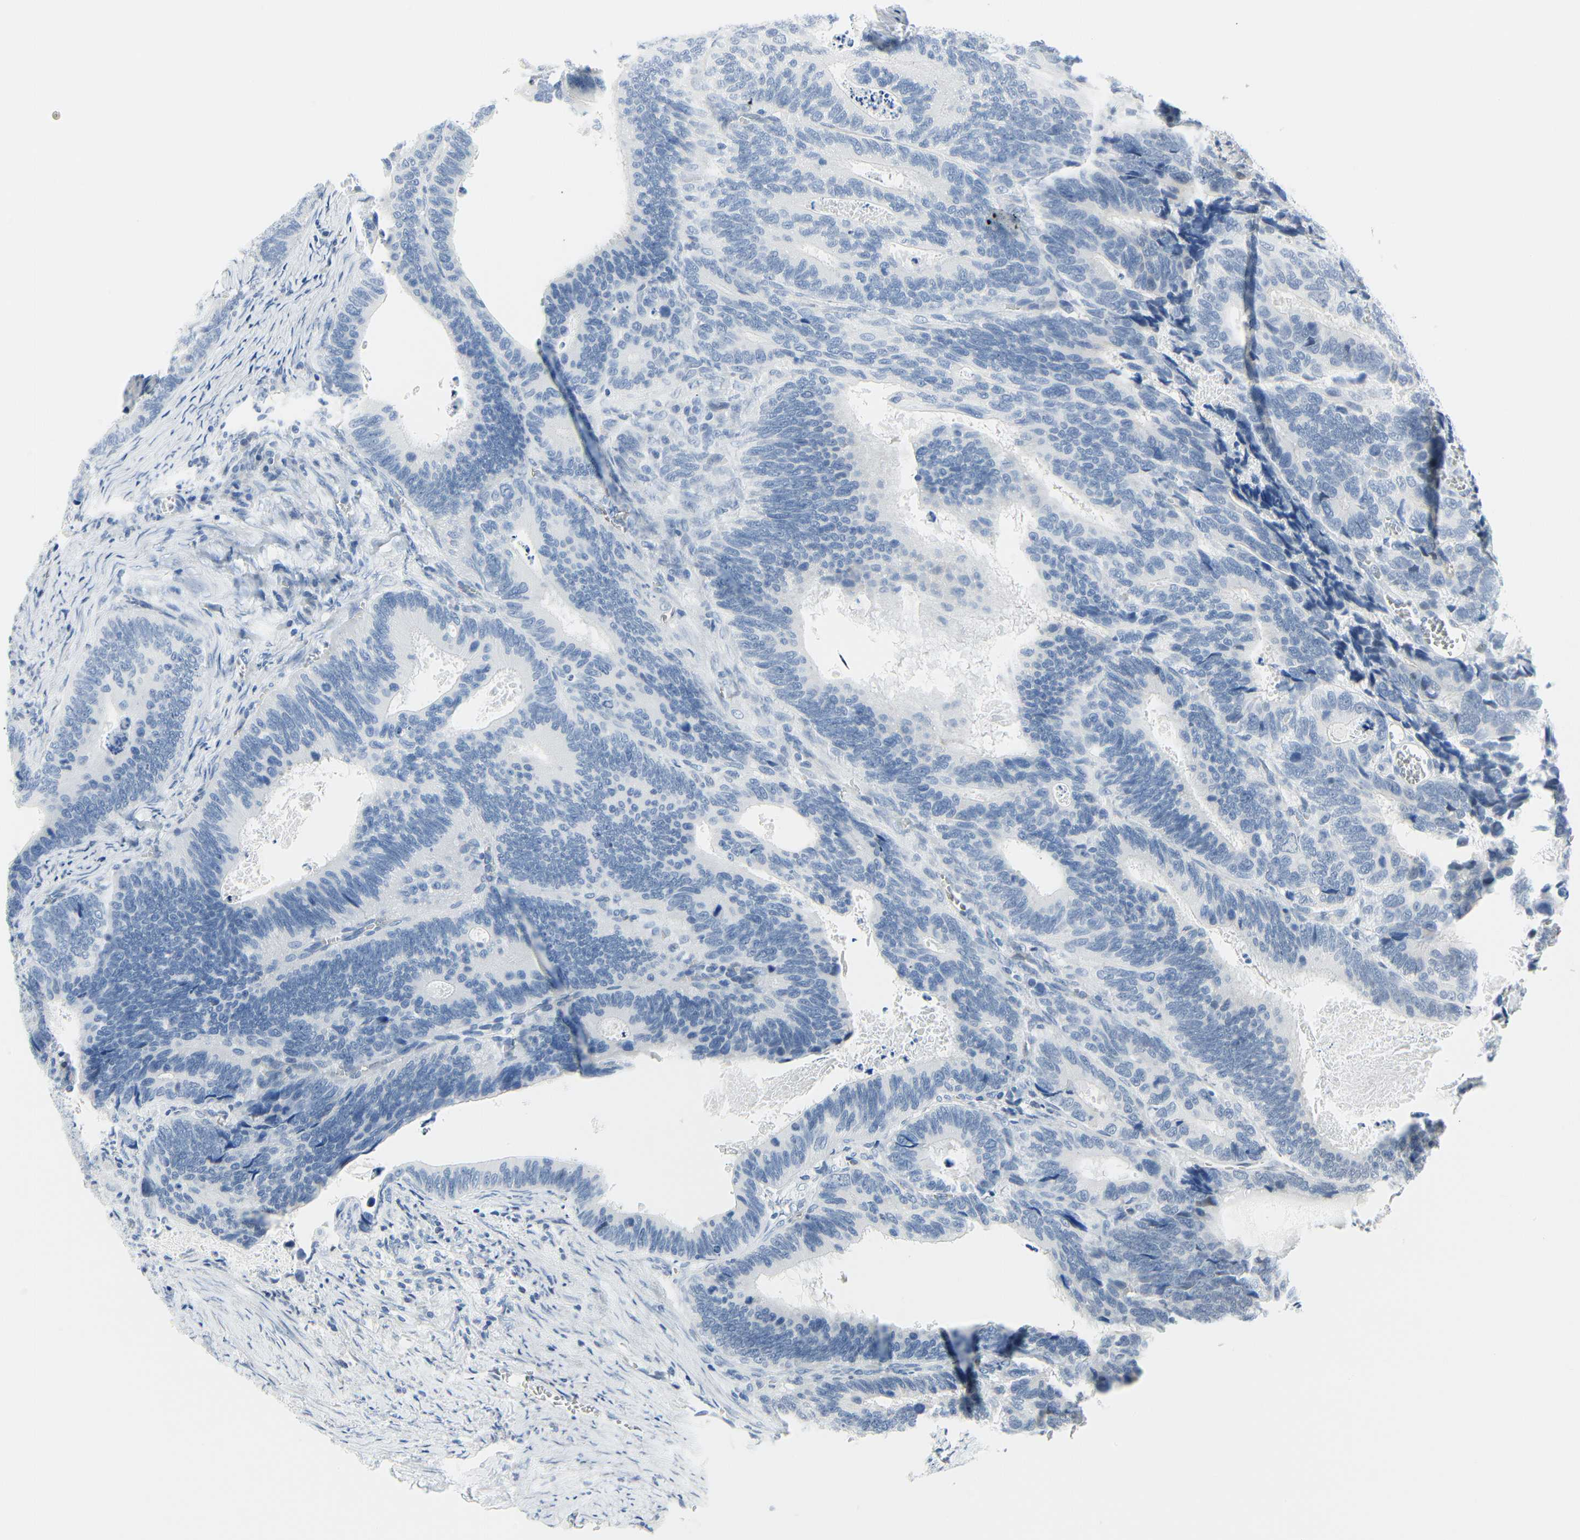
{"staining": {"intensity": "negative", "quantity": "none", "location": "none"}, "tissue": "colorectal cancer", "cell_type": "Tumor cells", "image_type": "cancer", "snomed": [{"axis": "morphology", "description": "Adenocarcinoma, NOS"}, {"axis": "topography", "description": "Colon"}], "caption": "Immunohistochemistry (IHC) histopathology image of neoplastic tissue: human colorectal cancer stained with DAB (3,3'-diaminobenzidine) shows no significant protein expression in tumor cells. (DAB (3,3'-diaminobenzidine) immunohistochemistry, high magnification).", "gene": "IMPG2", "patient": {"sex": "male", "age": 72}}